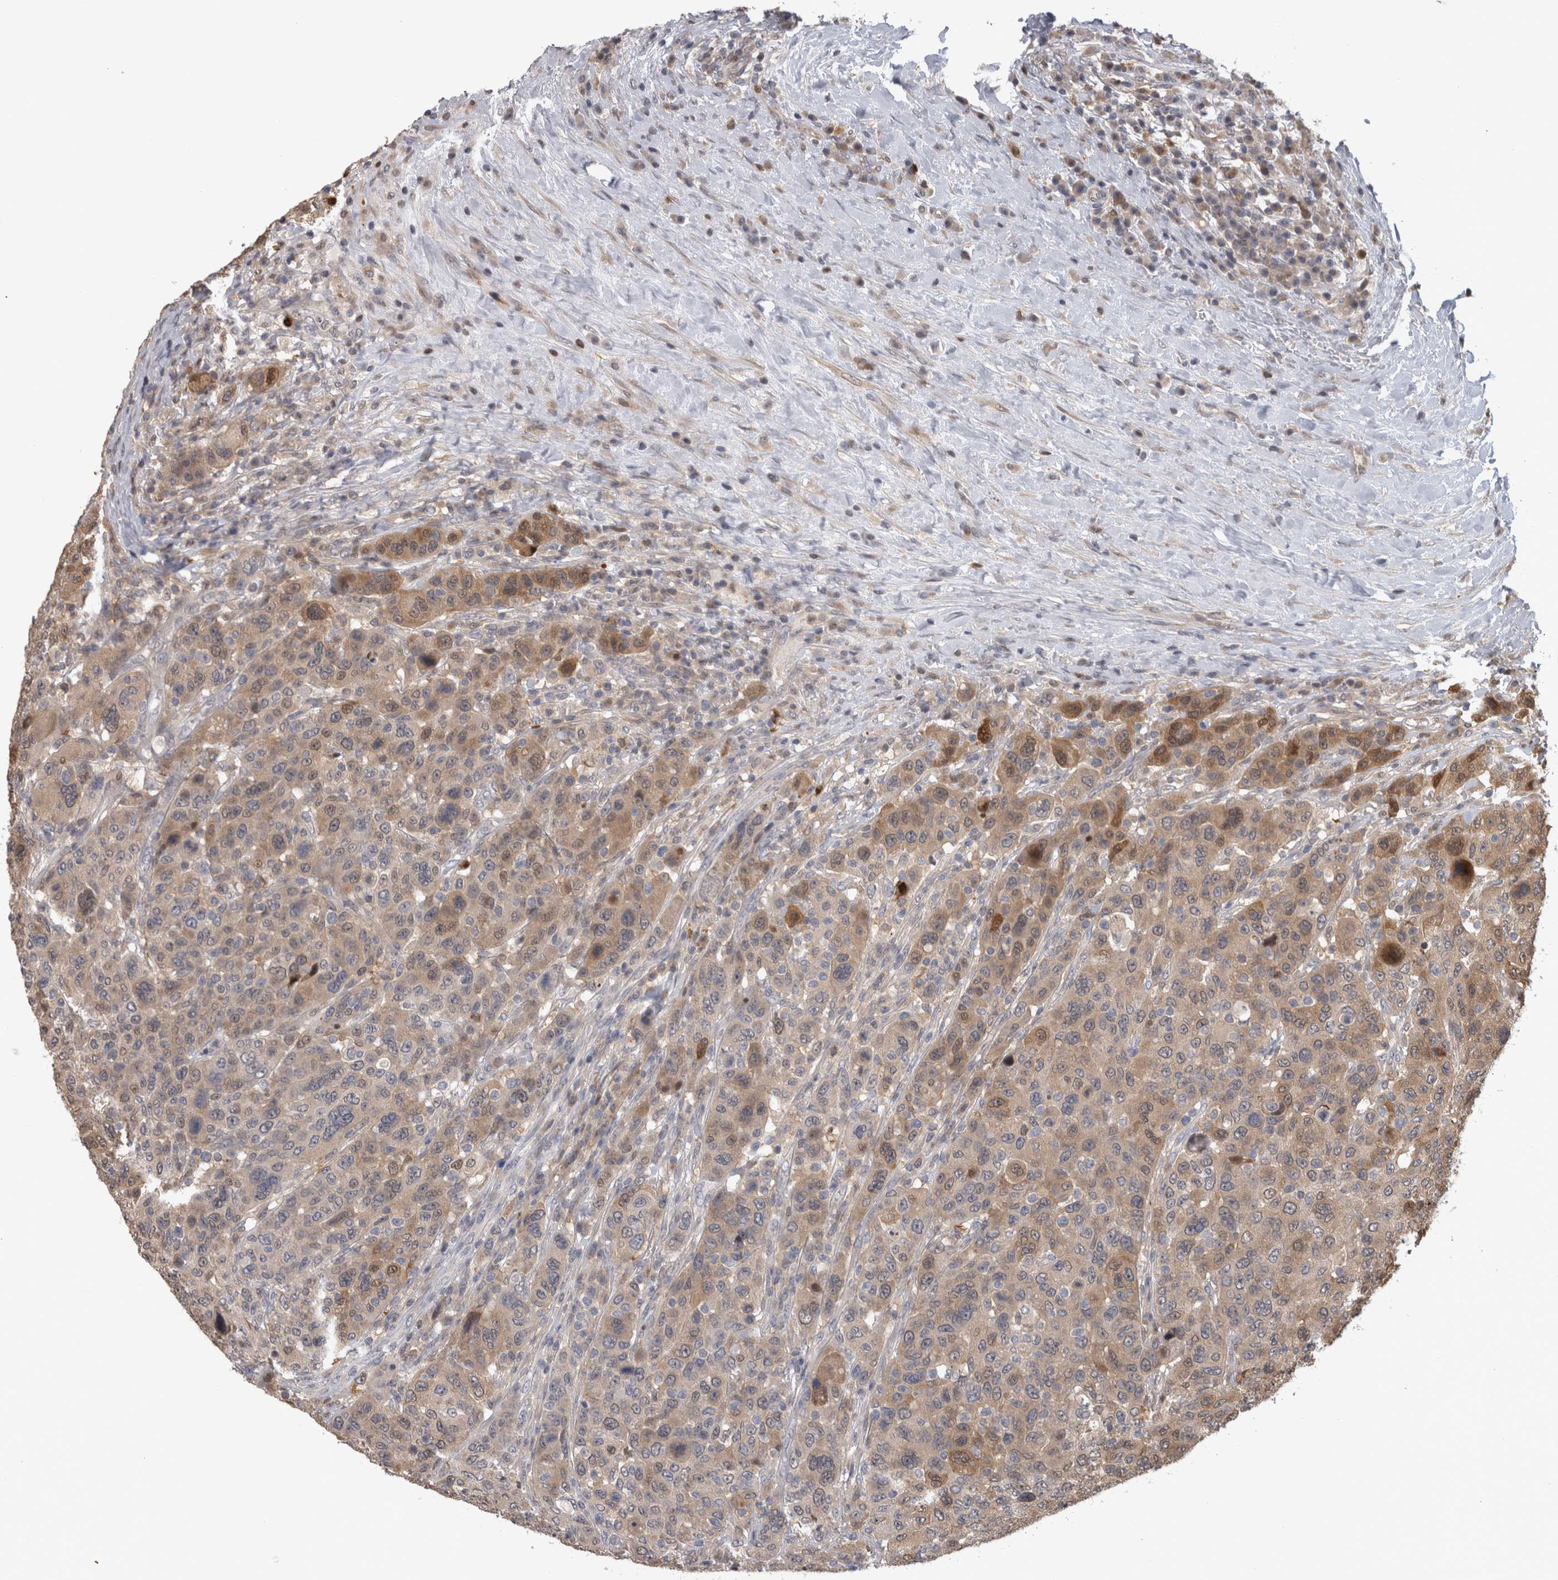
{"staining": {"intensity": "weak", "quantity": ">75%", "location": "cytoplasmic/membranous"}, "tissue": "breast cancer", "cell_type": "Tumor cells", "image_type": "cancer", "snomed": [{"axis": "morphology", "description": "Duct carcinoma"}, {"axis": "topography", "description": "Breast"}], "caption": "Immunohistochemical staining of breast infiltrating ductal carcinoma exhibits low levels of weak cytoplasmic/membranous protein positivity in about >75% of tumor cells. Ihc stains the protein in brown and the nuclei are stained blue.", "gene": "USH1G", "patient": {"sex": "female", "age": 37}}